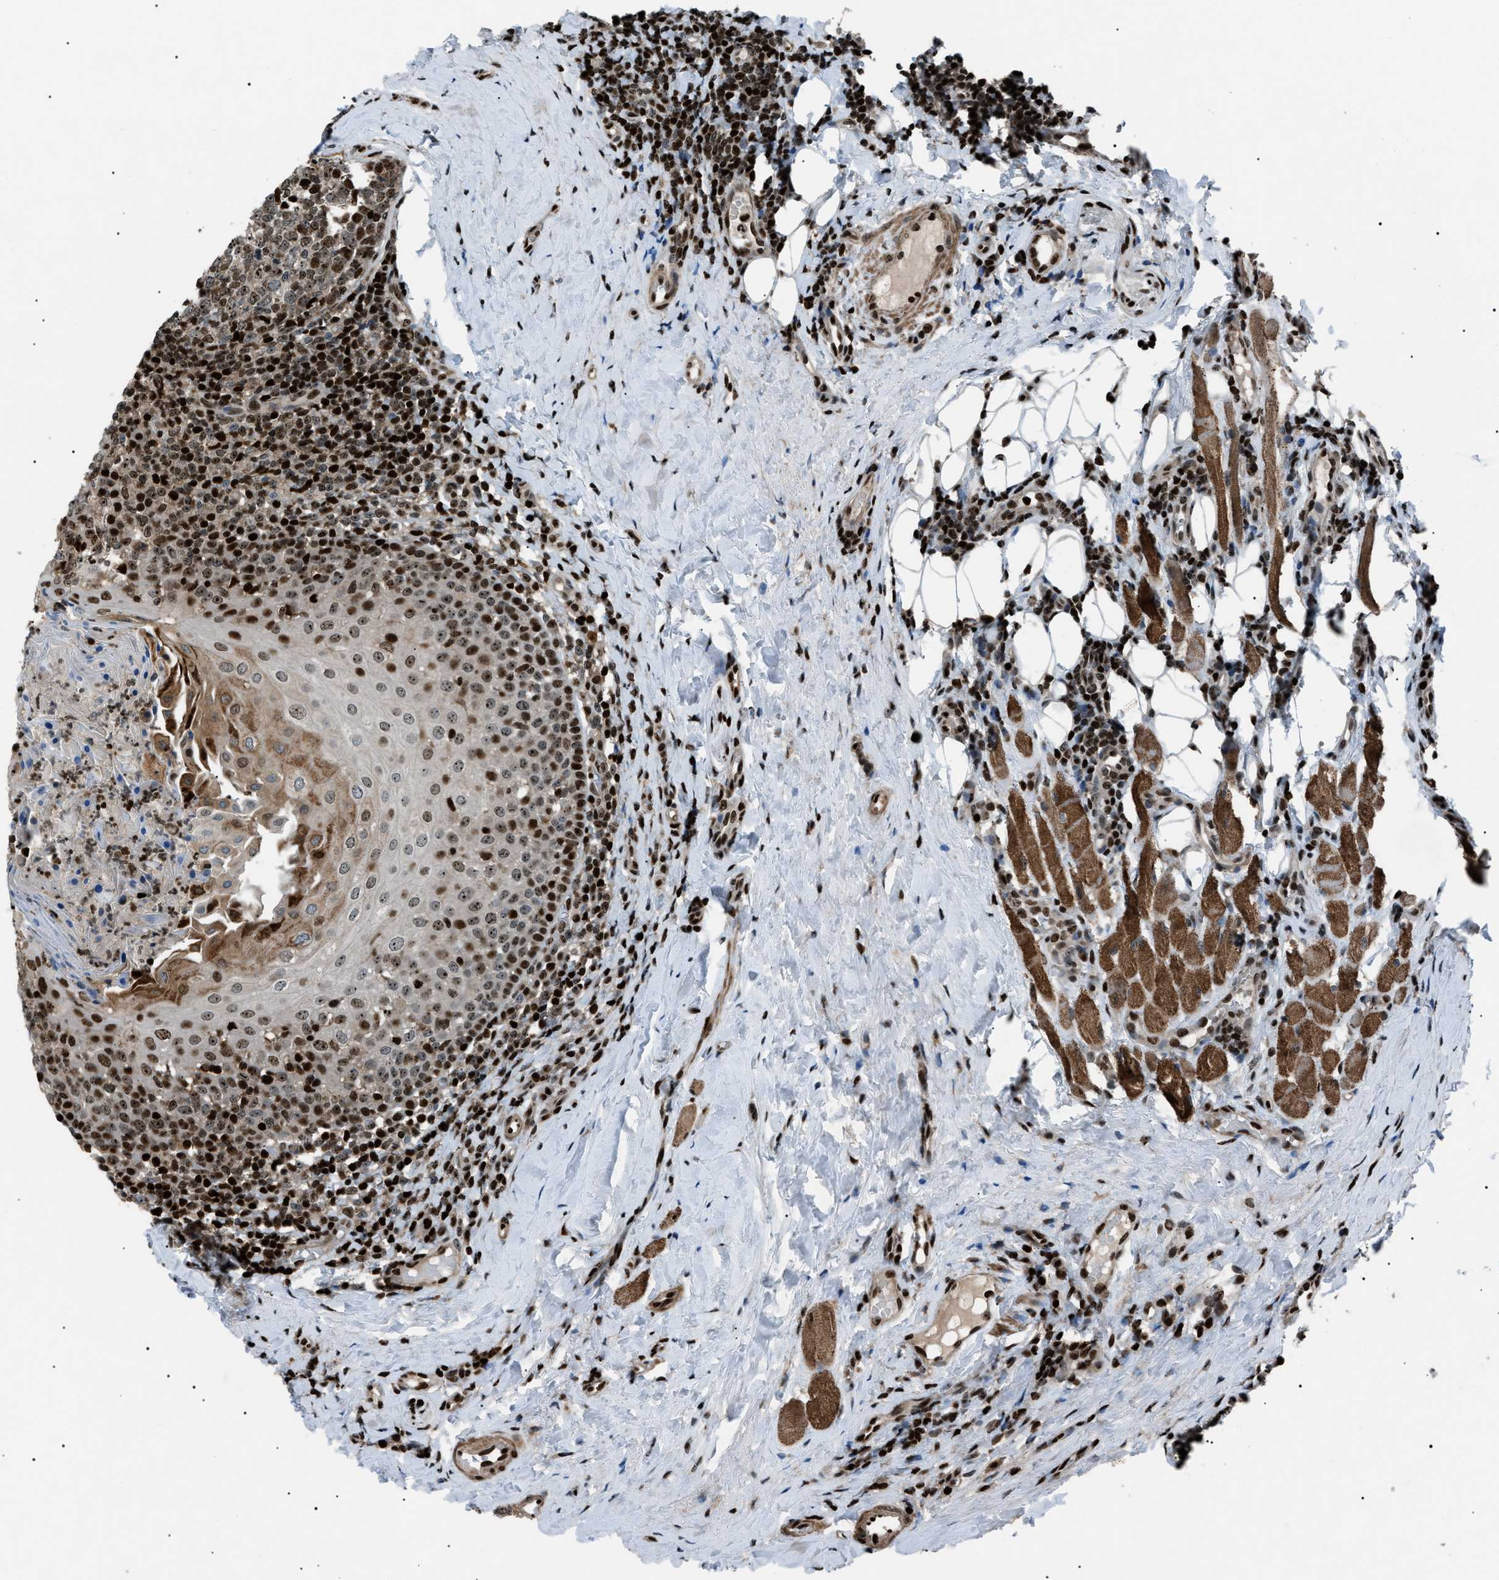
{"staining": {"intensity": "moderate", "quantity": ">75%", "location": "nuclear"}, "tissue": "tonsil", "cell_type": "Germinal center cells", "image_type": "normal", "snomed": [{"axis": "morphology", "description": "Normal tissue, NOS"}, {"axis": "topography", "description": "Tonsil"}], "caption": "A brown stain shows moderate nuclear staining of a protein in germinal center cells of benign tonsil.", "gene": "PRKX", "patient": {"sex": "female", "age": 19}}